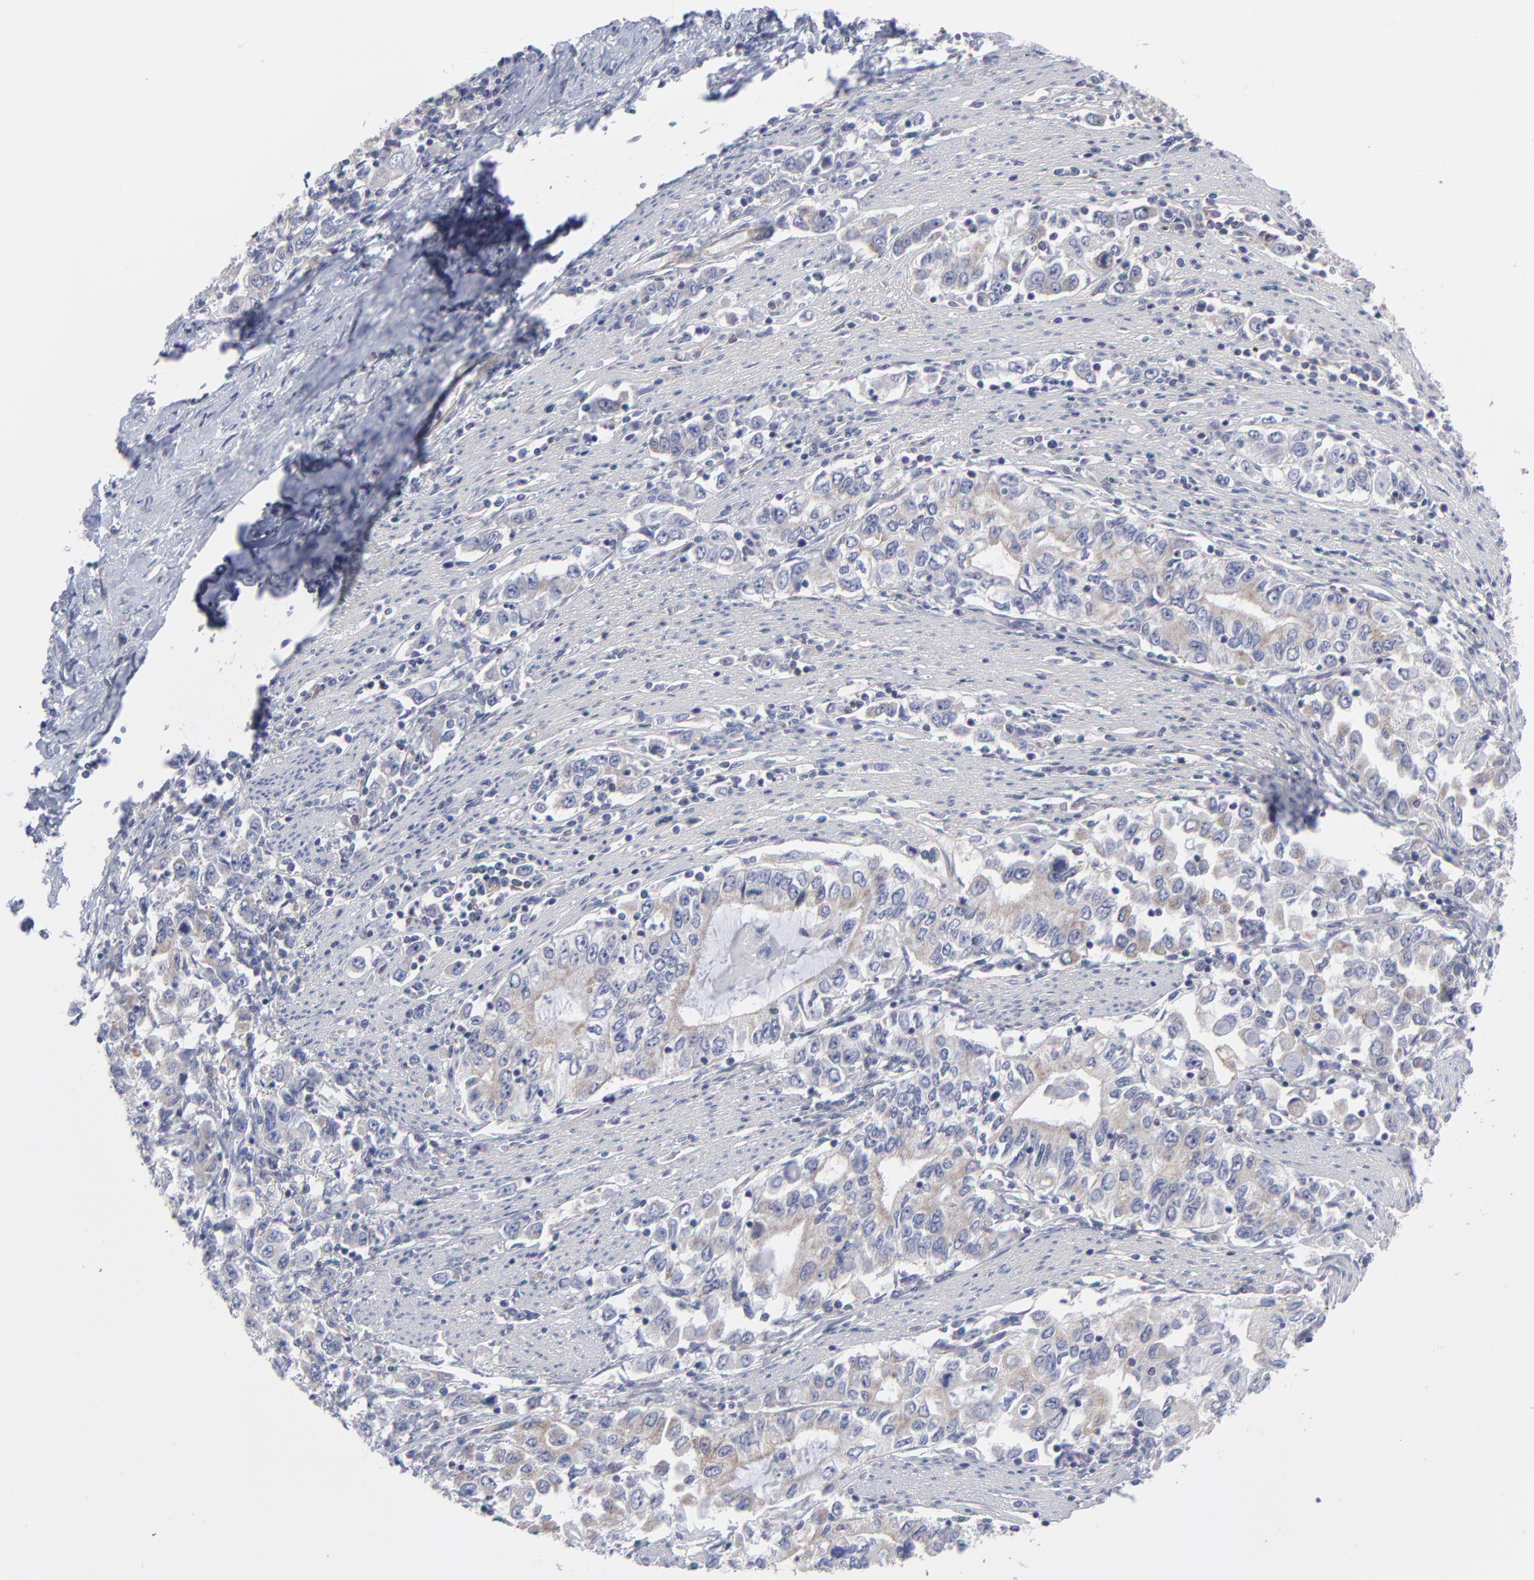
{"staining": {"intensity": "weak", "quantity": "<25%", "location": "cytoplasmic/membranous"}, "tissue": "stomach cancer", "cell_type": "Tumor cells", "image_type": "cancer", "snomed": [{"axis": "morphology", "description": "Adenocarcinoma, NOS"}, {"axis": "topography", "description": "Stomach, lower"}], "caption": "There is no significant expression in tumor cells of stomach cancer (adenocarcinoma).", "gene": "NFKBIA", "patient": {"sex": "female", "age": 72}}